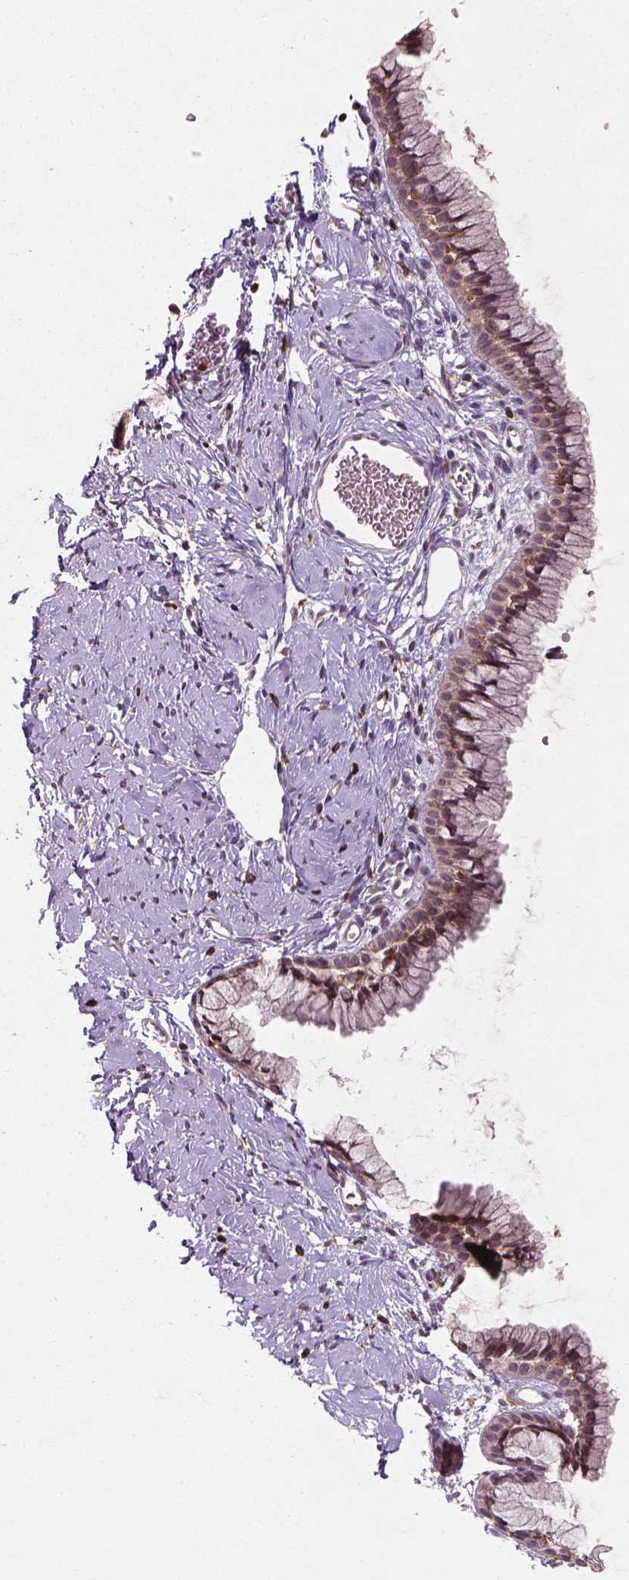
{"staining": {"intensity": "negative", "quantity": "none", "location": "none"}, "tissue": "cervix", "cell_type": "Glandular cells", "image_type": "normal", "snomed": [{"axis": "morphology", "description": "Normal tissue, NOS"}, {"axis": "topography", "description": "Cervix"}], "caption": "IHC of normal cervix shows no expression in glandular cells.", "gene": "CAMKK1", "patient": {"sex": "female", "age": 40}}